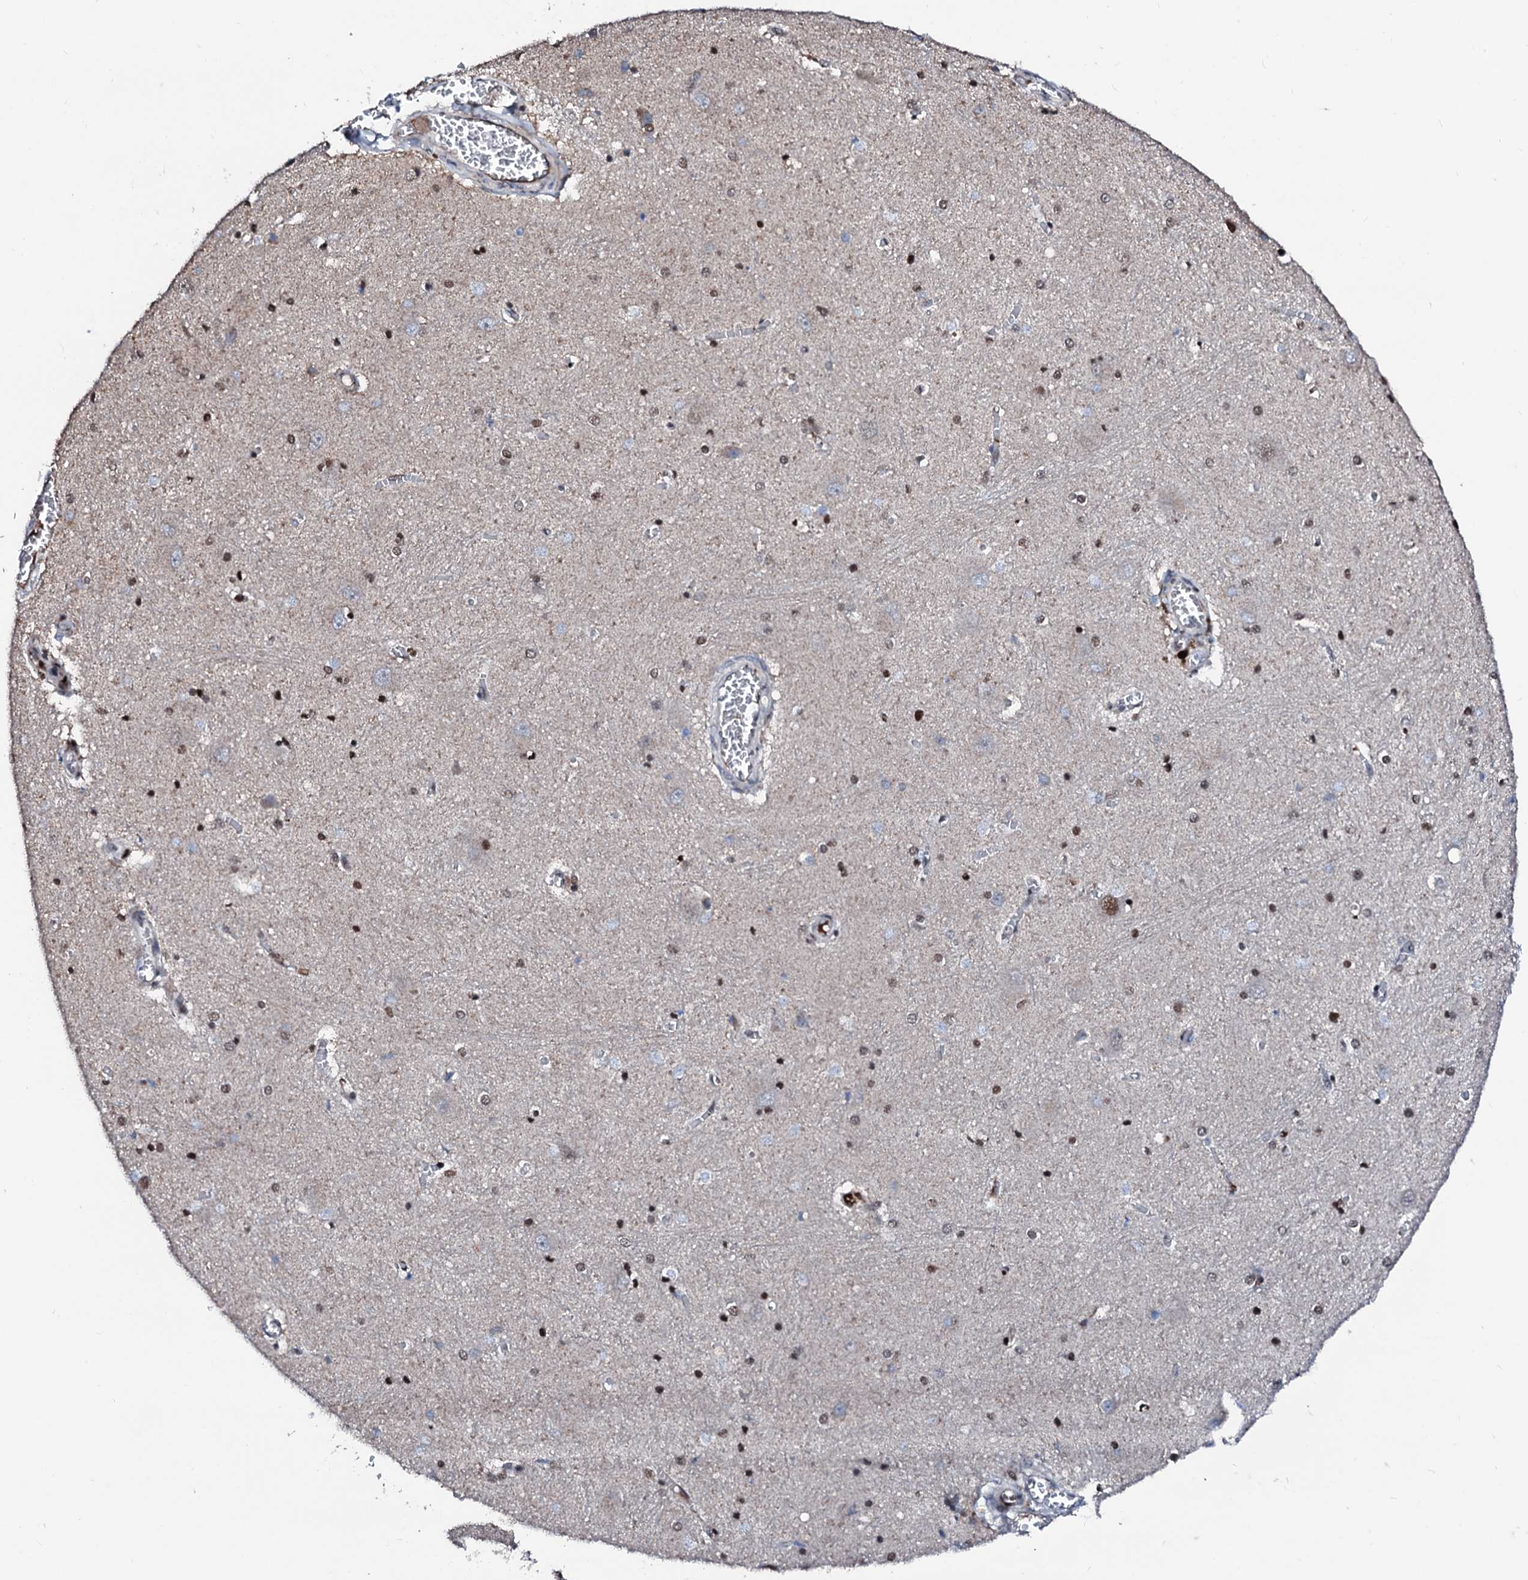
{"staining": {"intensity": "strong", "quantity": "25%-75%", "location": "nuclear"}, "tissue": "caudate", "cell_type": "Glial cells", "image_type": "normal", "snomed": [{"axis": "morphology", "description": "Normal tissue, NOS"}, {"axis": "topography", "description": "Lateral ventricle wall"}], "caption": "Brown immunohistochemical staining in benign caudate exhibits strong nuclear staining in about 25%-75% of glial cells. (Stains: DAB in brown, nuclei in blue, Microscopy: brightfield microscopy at high magnification).", "gene": "KIF18A", "patient": {"sex": "male", "age": 37}}